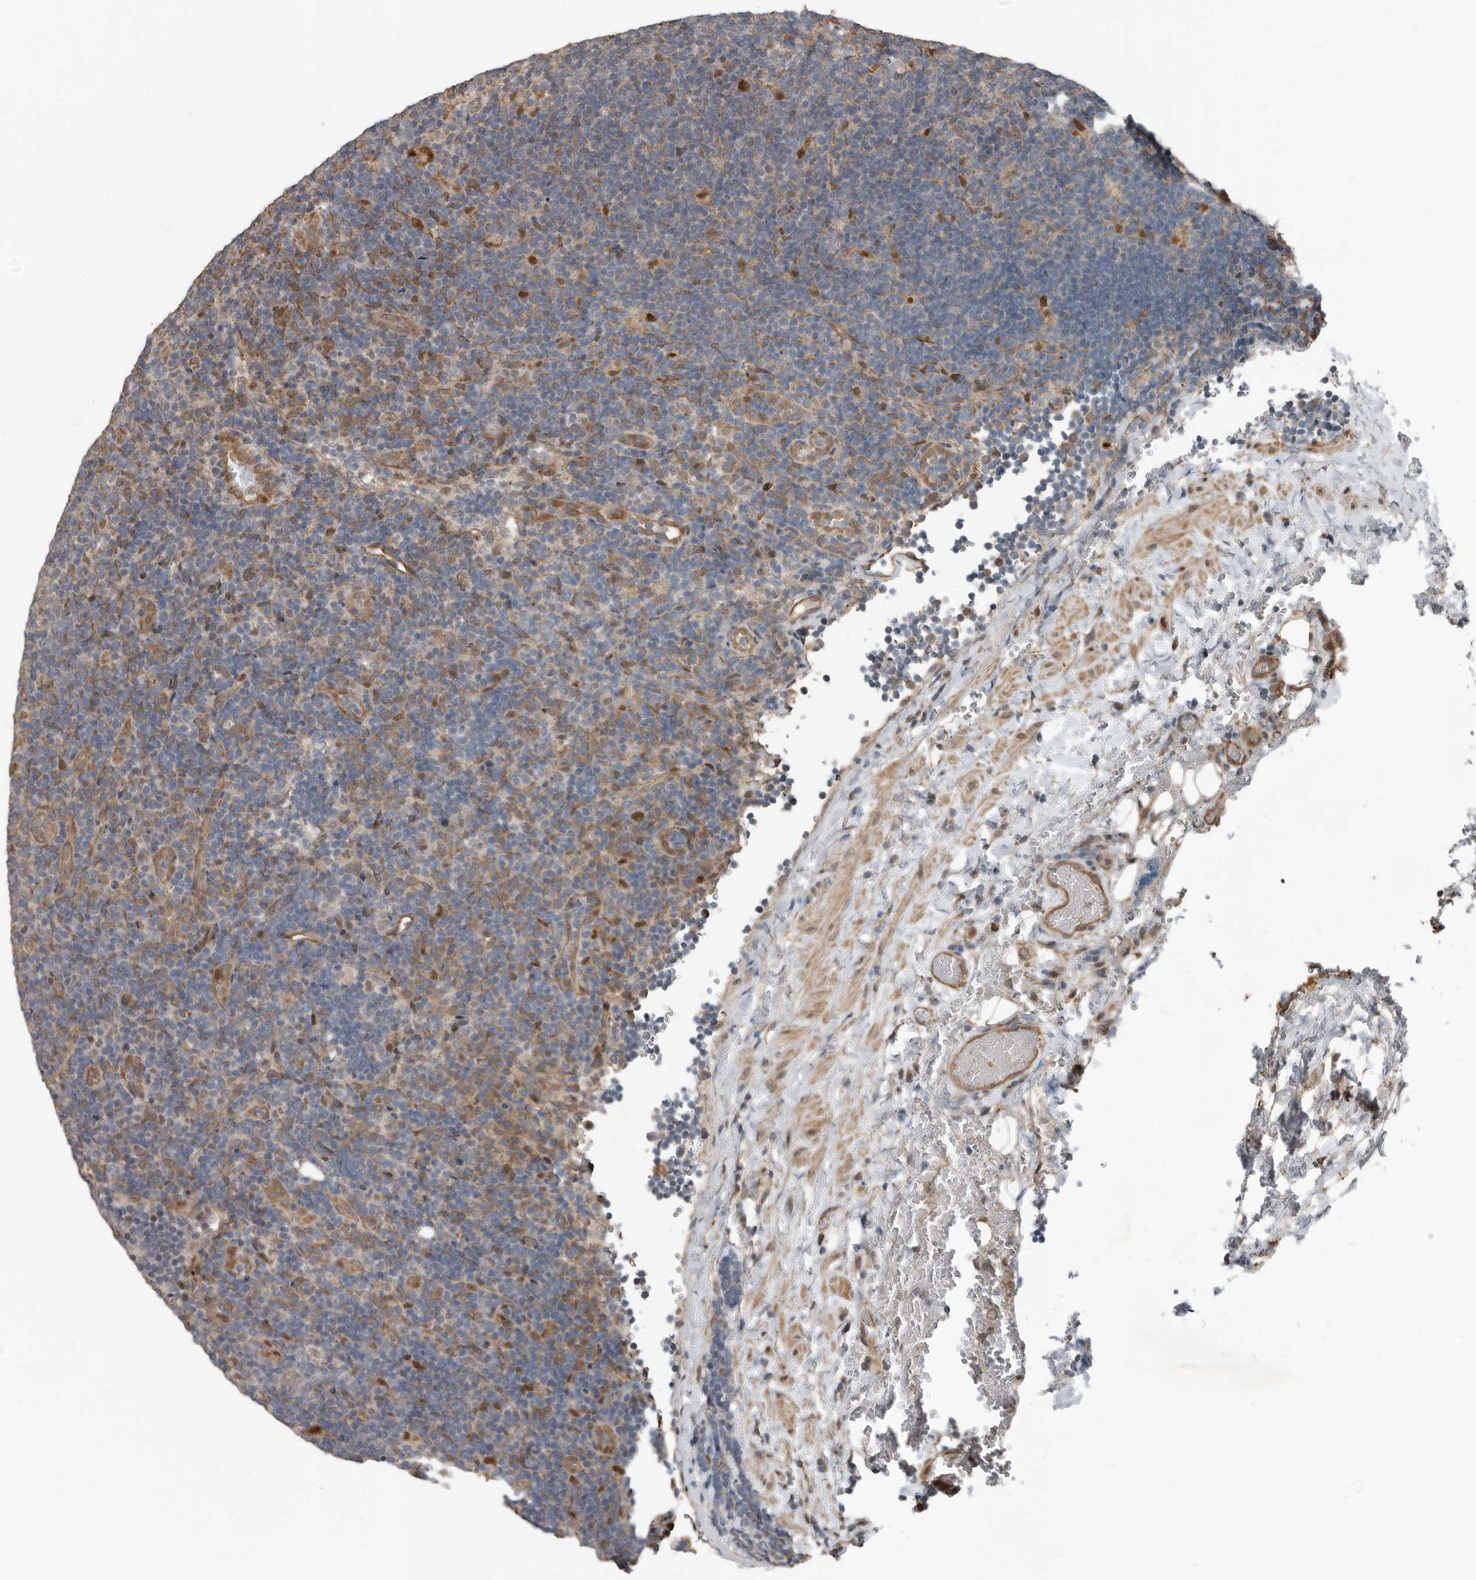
{"staining": {"intensity": "weak", "quantity": "25%-75%", "location": "nuclear"}, "tissue": "lymphoma", "cell_type": "Tumor cells", "image_type": "cancer", "snomed": [{"axis": "morphology", "description": "Hodgkin's disease, NOS"}, {"axis": "topography", "description": "Lymph node"}], "caption": "Hodgkin's disease stained for a protein exhibits weak nuclear positivity in tumor cells.", "gene": "YOD1", "patient": {"sex": "female", "age": 57}}